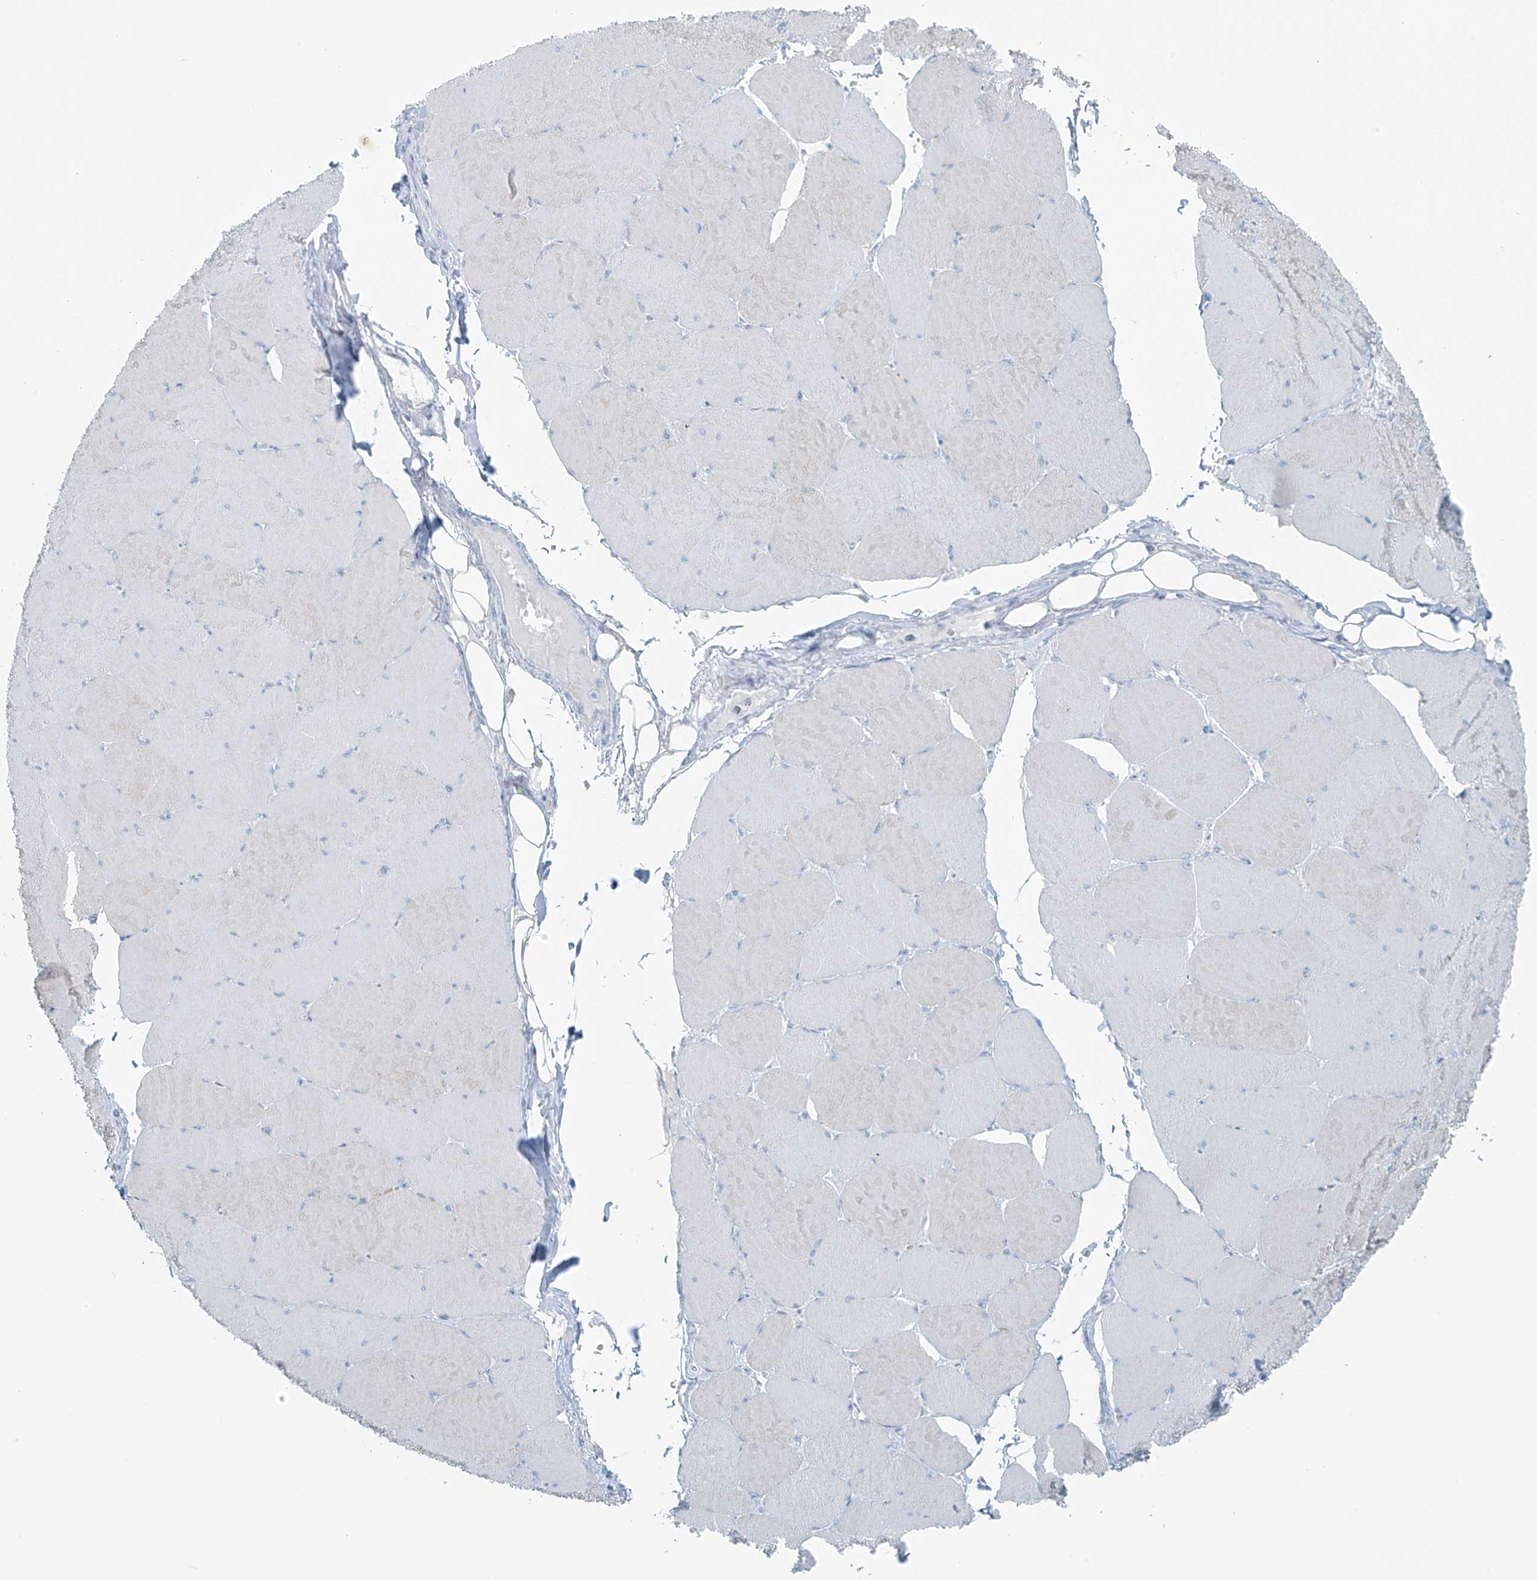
{"staining": {"intensity": "weak", "quantity": "<25%", "location": "cytoplasmic/membranous"}, "tissue": "skeletal muscle", "cell_type": "Myocytes", "image_type": "normal", "snomed": [{"axis": "morphology", "description": "Normal tissue, NOS"}, {"axis": "topography", "description": "Skeletal muscle"}, {"axis": "topography", "description": "Head-Neck"}], "caption": "IHC micrograph of unremarkable skeletal muscle stained for a protein (brown), which reveals no expression in myocytes.", "gene": "SLC25A43", "patient": {"sex": "male", "age": 66}}